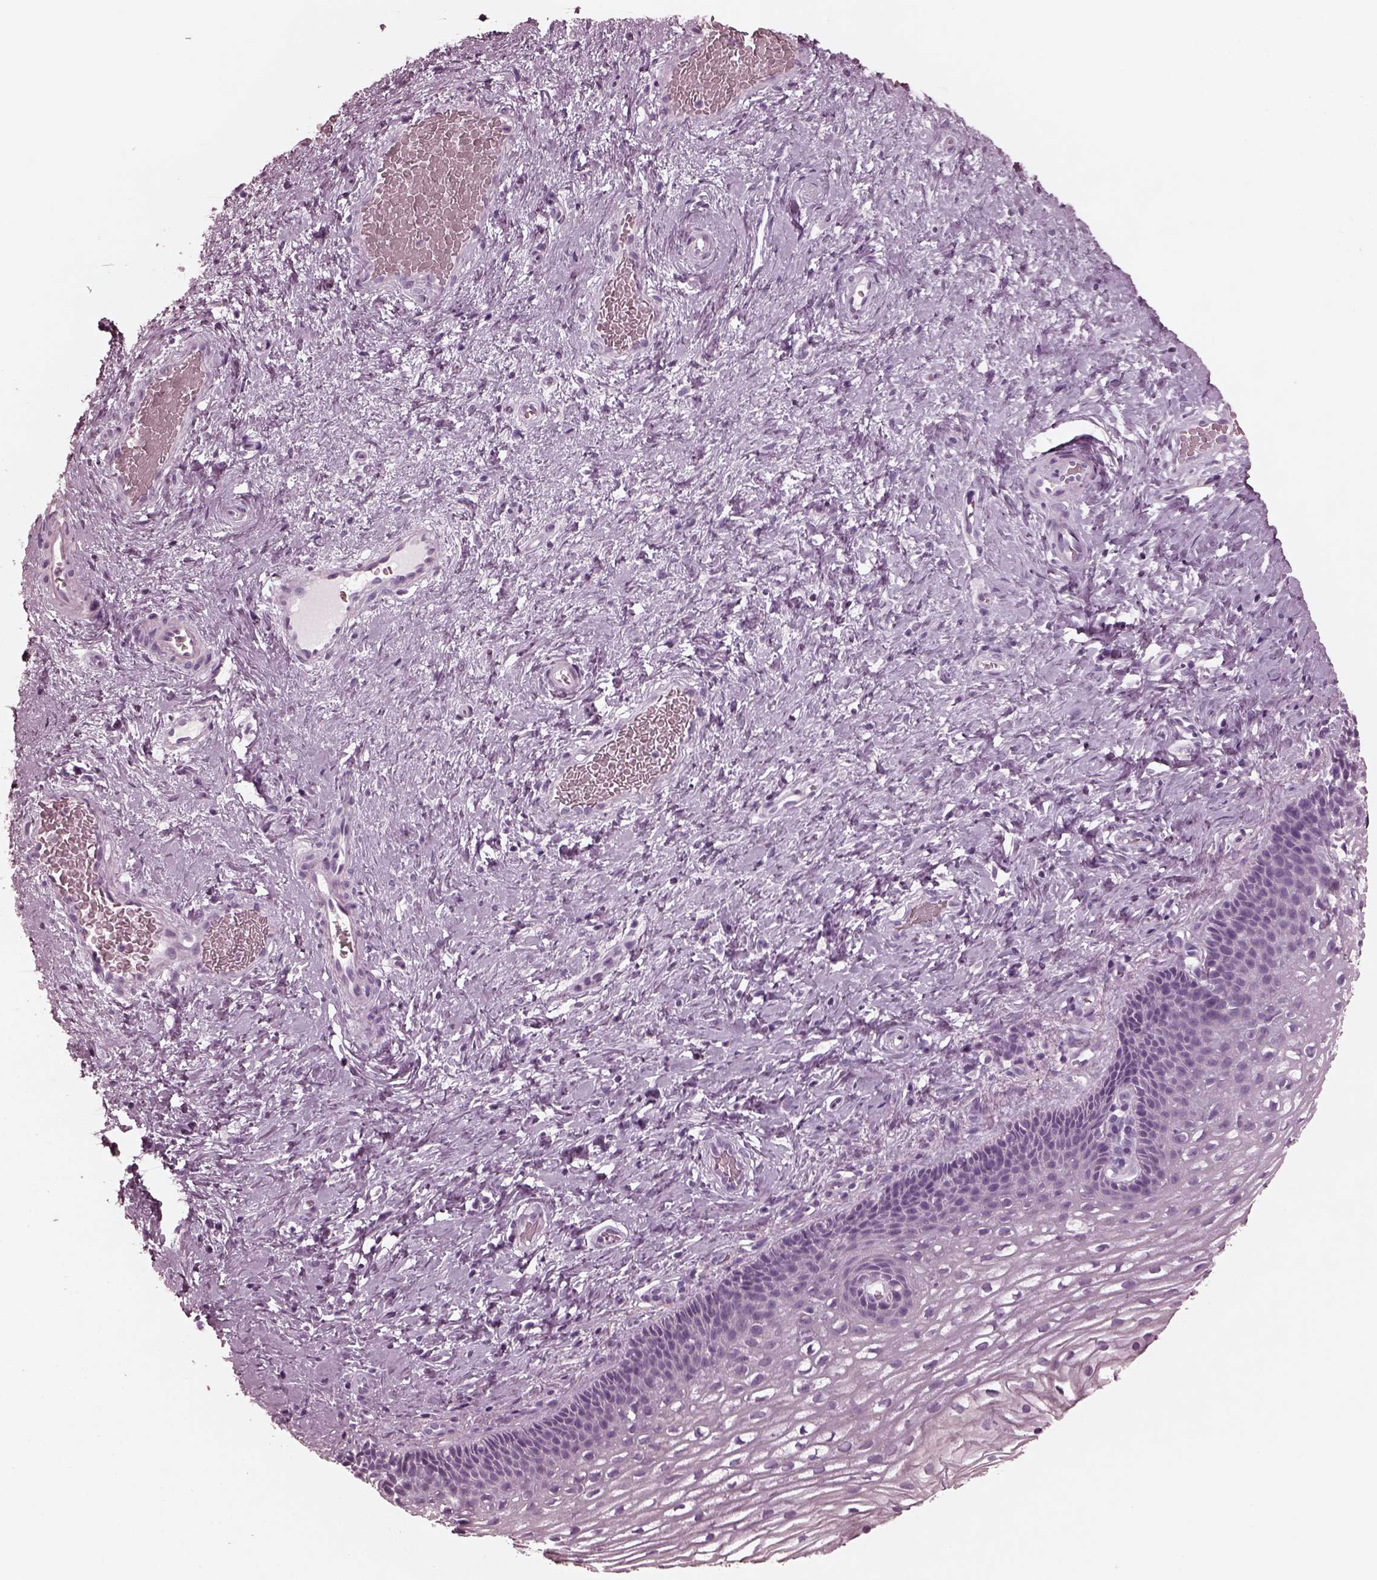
{"staining": {"intensity": "negative", "quantity": "none", "location": "none"}, "tissue": "cervix", "cell_type": "Glandular cells", "image_type": "normal", "snomed": [{"axis": "morphology", "description": "Normal tissue, NOS"}, {"axis": "topography", "description": "Cervix"}], "caption": "Cervix stained for a protein using IHC shows no staining glandular cells.", "gene": "GRM6", "patient": {"sex": "female", "age": 34}}